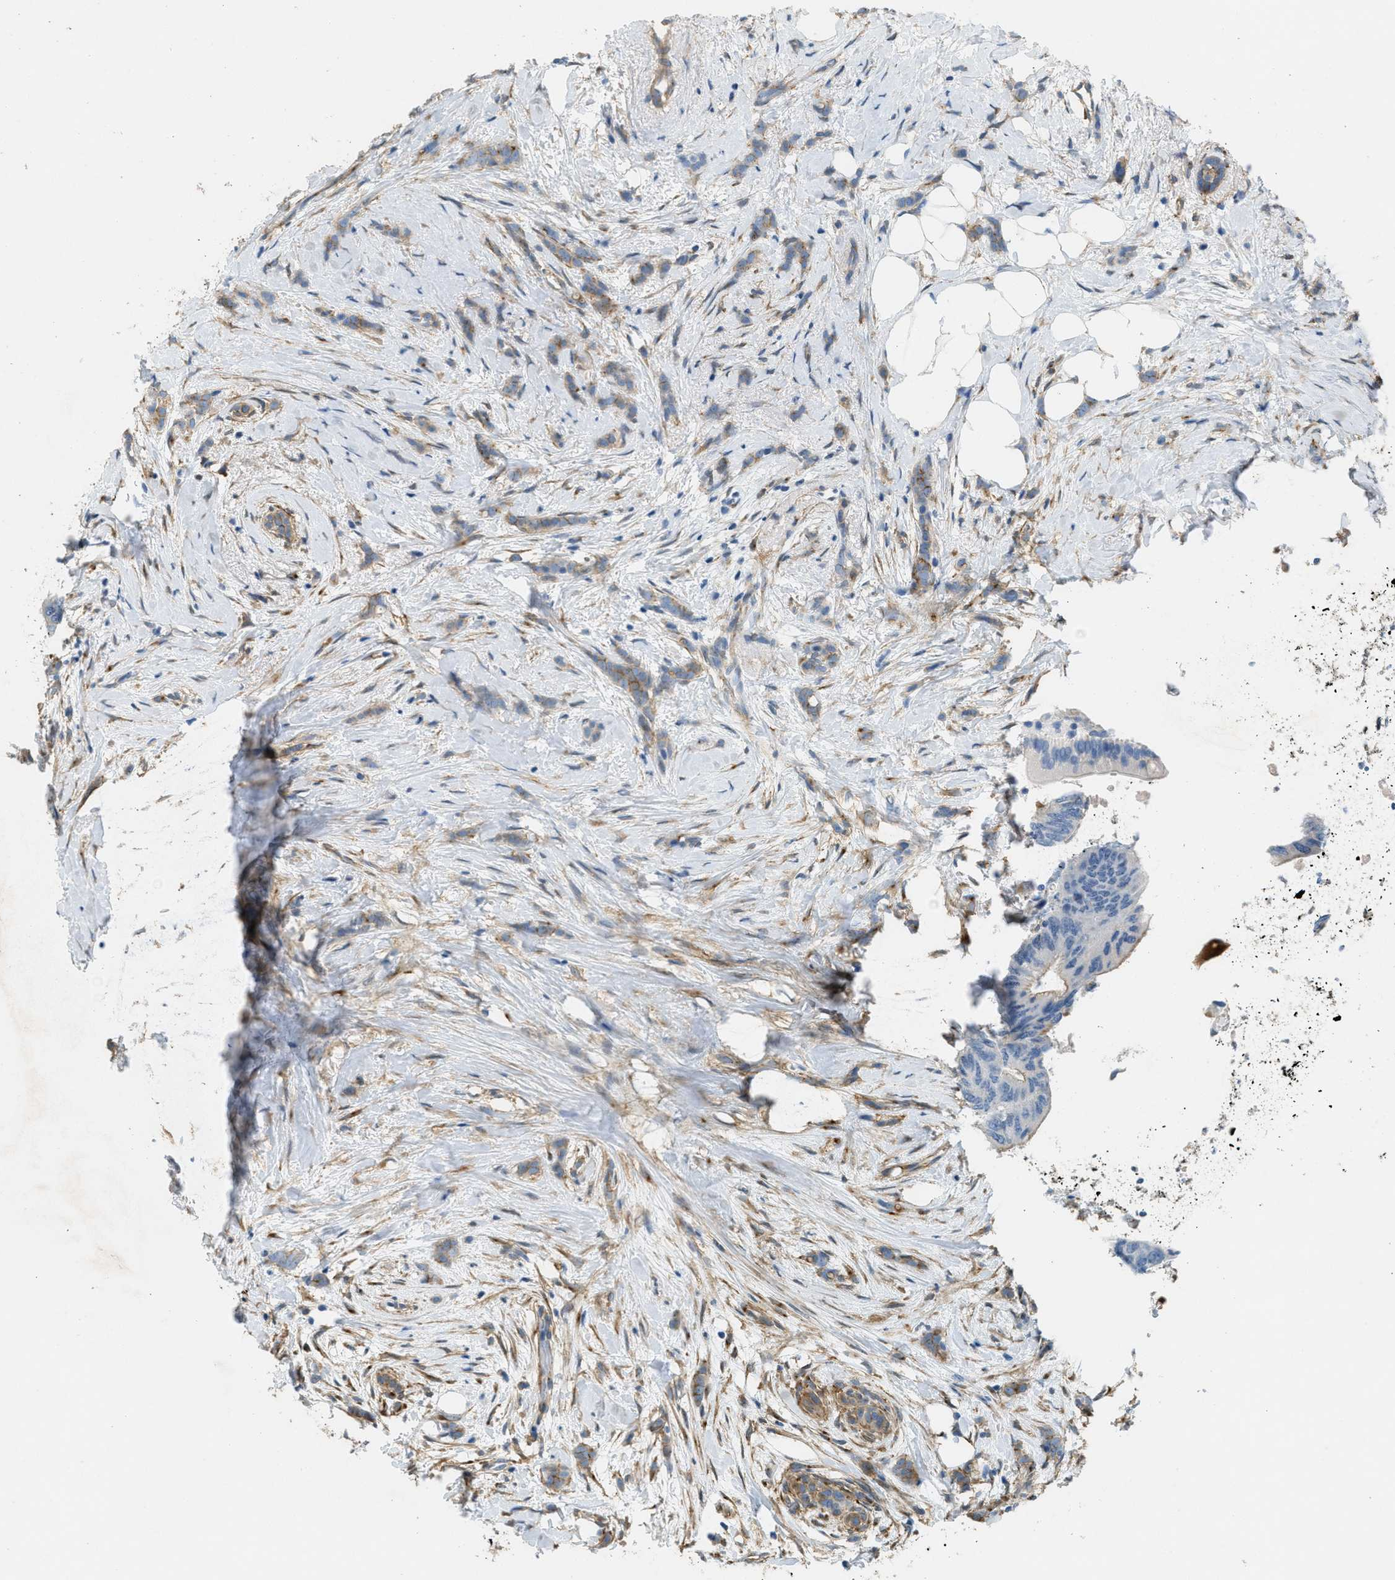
{"staining": {"intensity": "moderate", "quantity": ">75%", "location": "cytoplasmic/membranous"}, "tissue": "breast cancer", "cell_type": "Tumor cells", "image_type": "cancer", "snomed": [{"axis": "morphology", "description": "Lobular carcinoma, in situ"}, {"axis": "morphology", "description": "Lobular carcinoma"}, {"axis": "topography", "description": "Breast"}], "caption": "Immunohistochemical staining of breast cancer (lobular carcinoma) exhibits medium levels of moderate cytoplasmic/membranous expression in approximately >75% of tumor cells.", "gene": "ADCY5", "patient": {"sex": "female", "age": 41}}